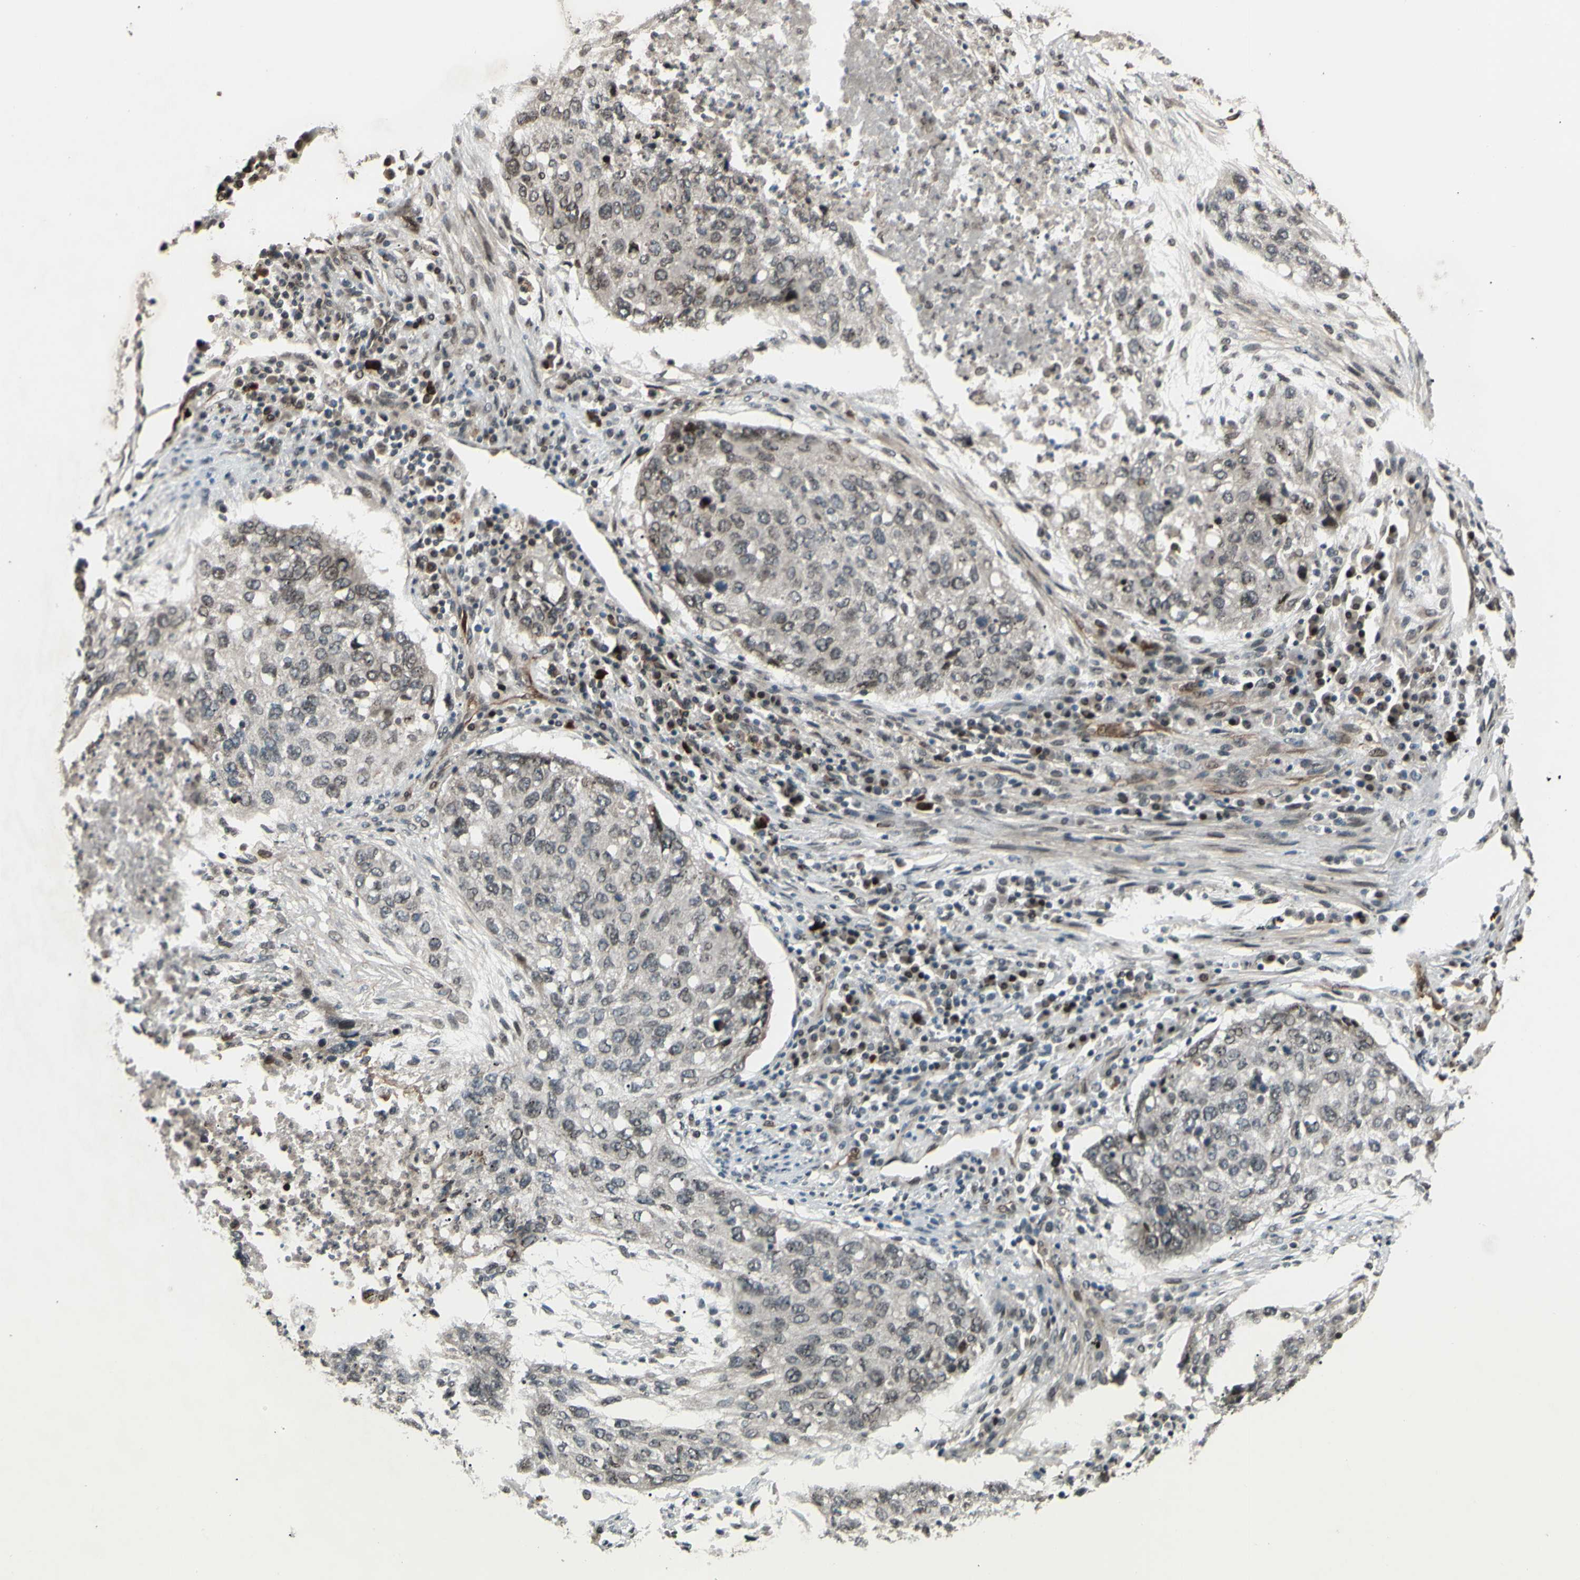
{"staining": {"intensity": "weak", "quantity": "<25%", "location": "cytoplasmic/membranous,nuclear"}, "tissue": "lung cancer", "cell_type": "Tumor cells", "image_type": "cancer", "snomed": [{"axis": "morphology", "description": "Squamous cell carcinoma, NOS"}, {"axis": "topography", "description": "Lung"}], "caption": "Tumor cells show no significant protein staining in squamous cell carcinoma (lung).", "gene": "MLF2", "patient": {"sex": "female", "age": 63}}